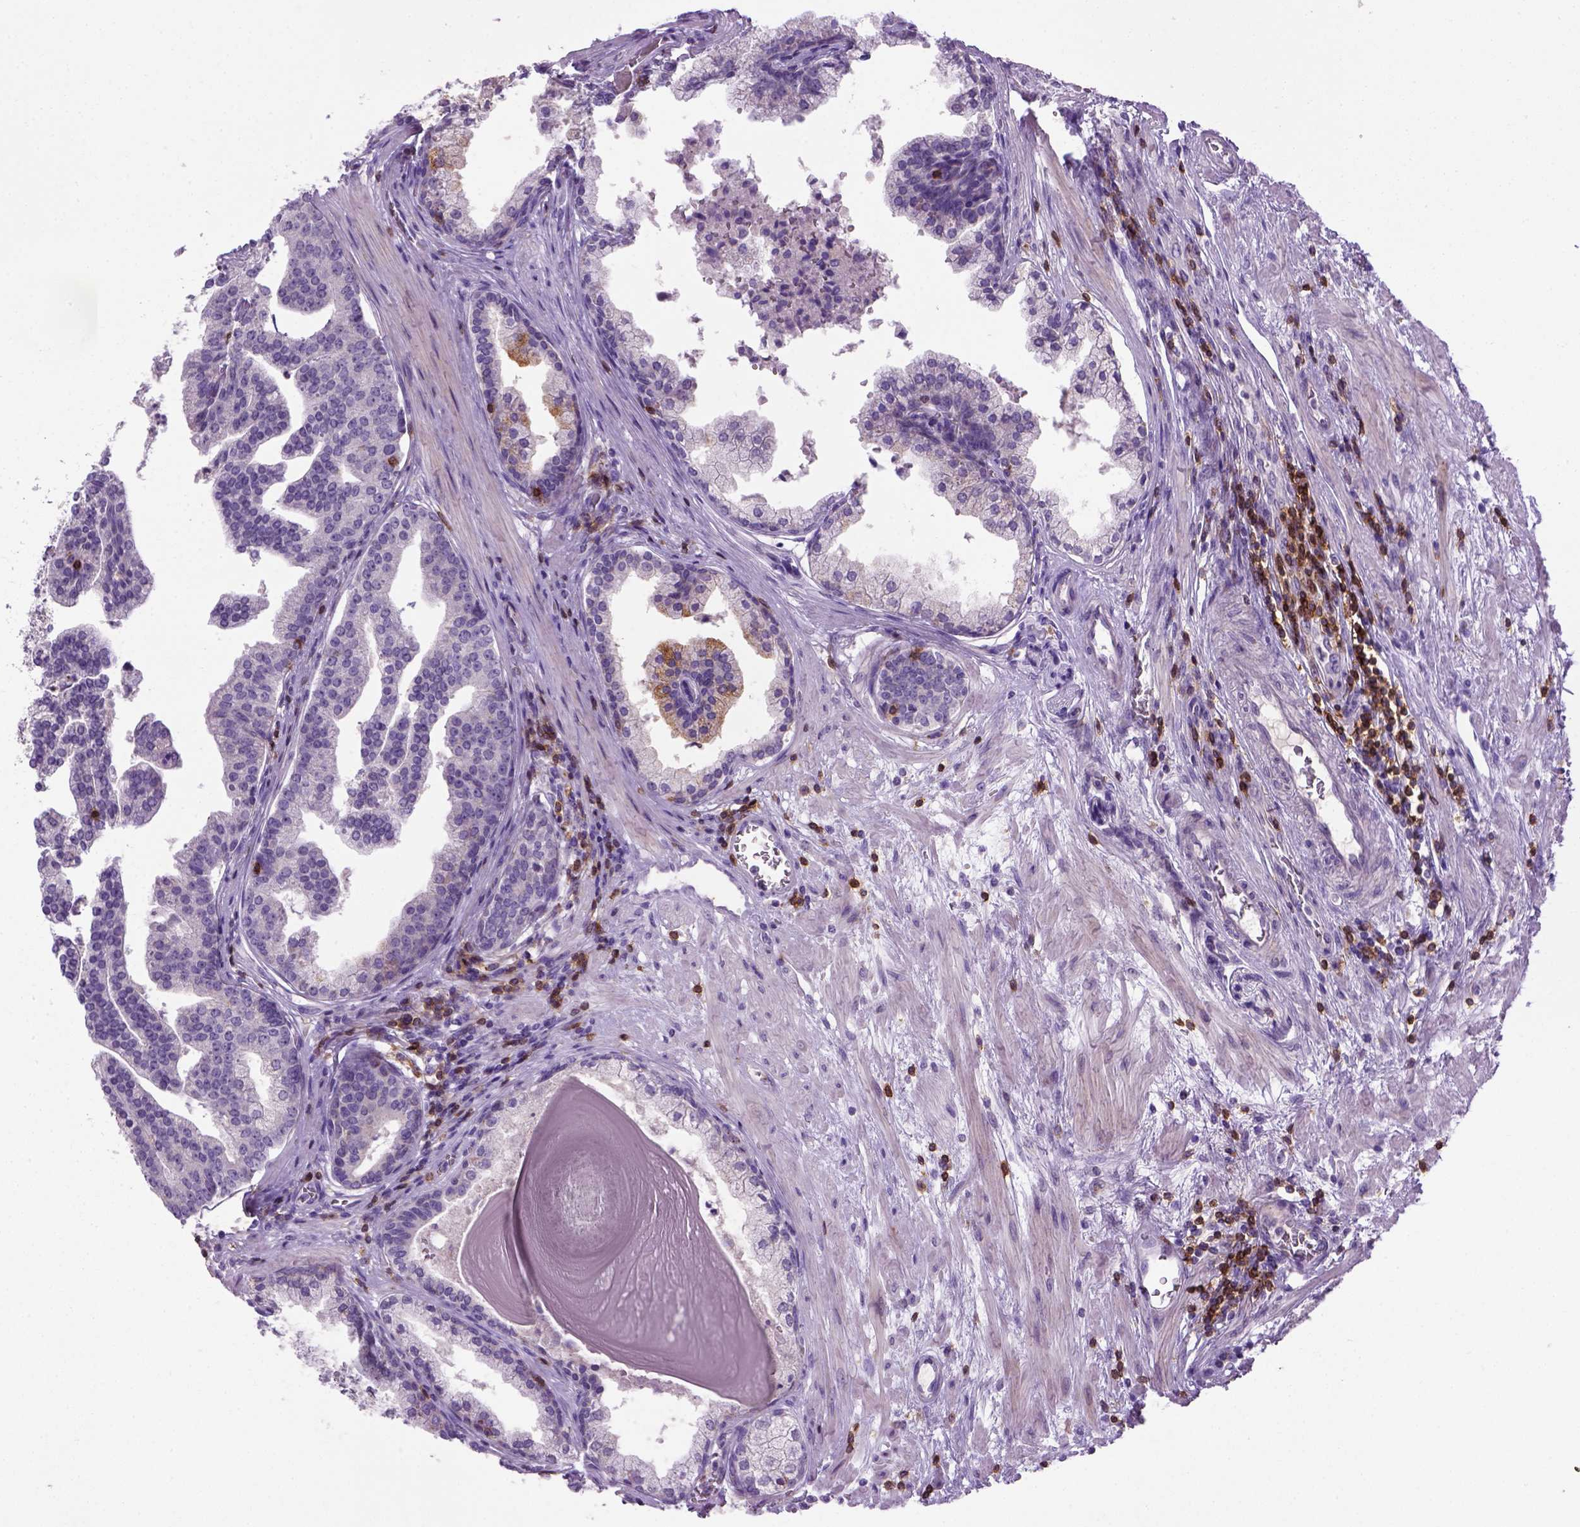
{"staining": {"intensity": "negative", "quantity": "none", "location": "none"}, "tissue": "prostate cancer", "cell_type": "Tumor cells", "image_type": "cancer", "snomed": [{"axis": "morphology", "description": "Adenocarcinoma, NOS"}, {"axis": "topography", "description": "Prostate and seminal vesicle, NOS"}, {"axis": "topography", "description": "Prostate"}], "caption": "Micrograph shows no protein staining in tumor cells of adenocarcinoma (prostate) tissue.", "gene": "CD3E", "patient": {"sex": "male", "age": 44}}